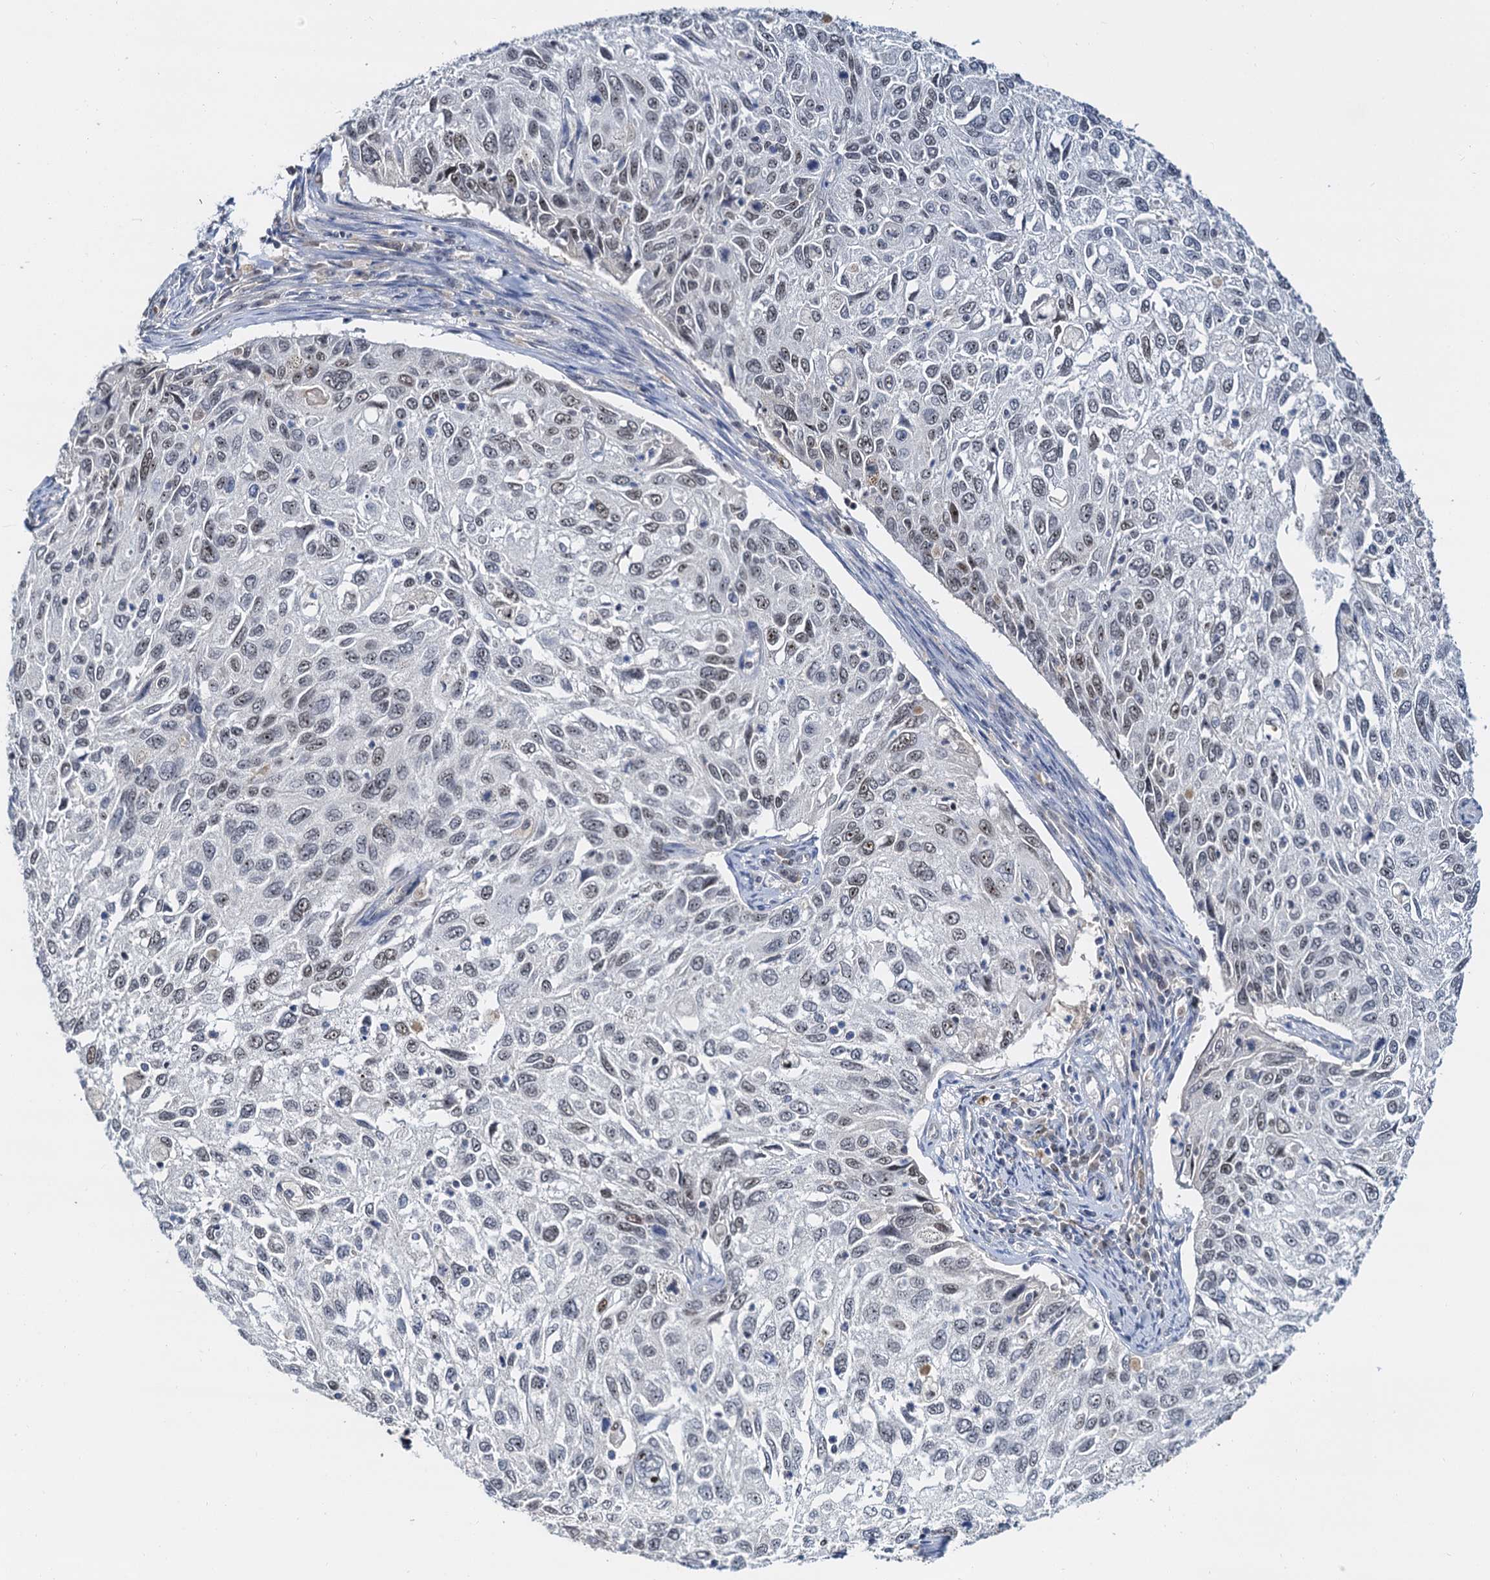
{"staining": {"intensity": "weak", "quantity": ">75%", "location": "nuclear"}, "tissue": "cervical cancer", "cell_type": "Tumor cells", "image_type": "cancer", "snomed": [{"axis": "morphology", "description": "Squamous cell carcinoma, NOS"}, {"axis": "topography", "description": "Cervix"}], "caption": "The photomicrograph exhibits staining of cervical squamous cell carcinoma, revealing weak nuclear protein expression (brown color) within tumor cells.", "gene": "NOP2", "patient": {"sex": "female", "age": 70}}